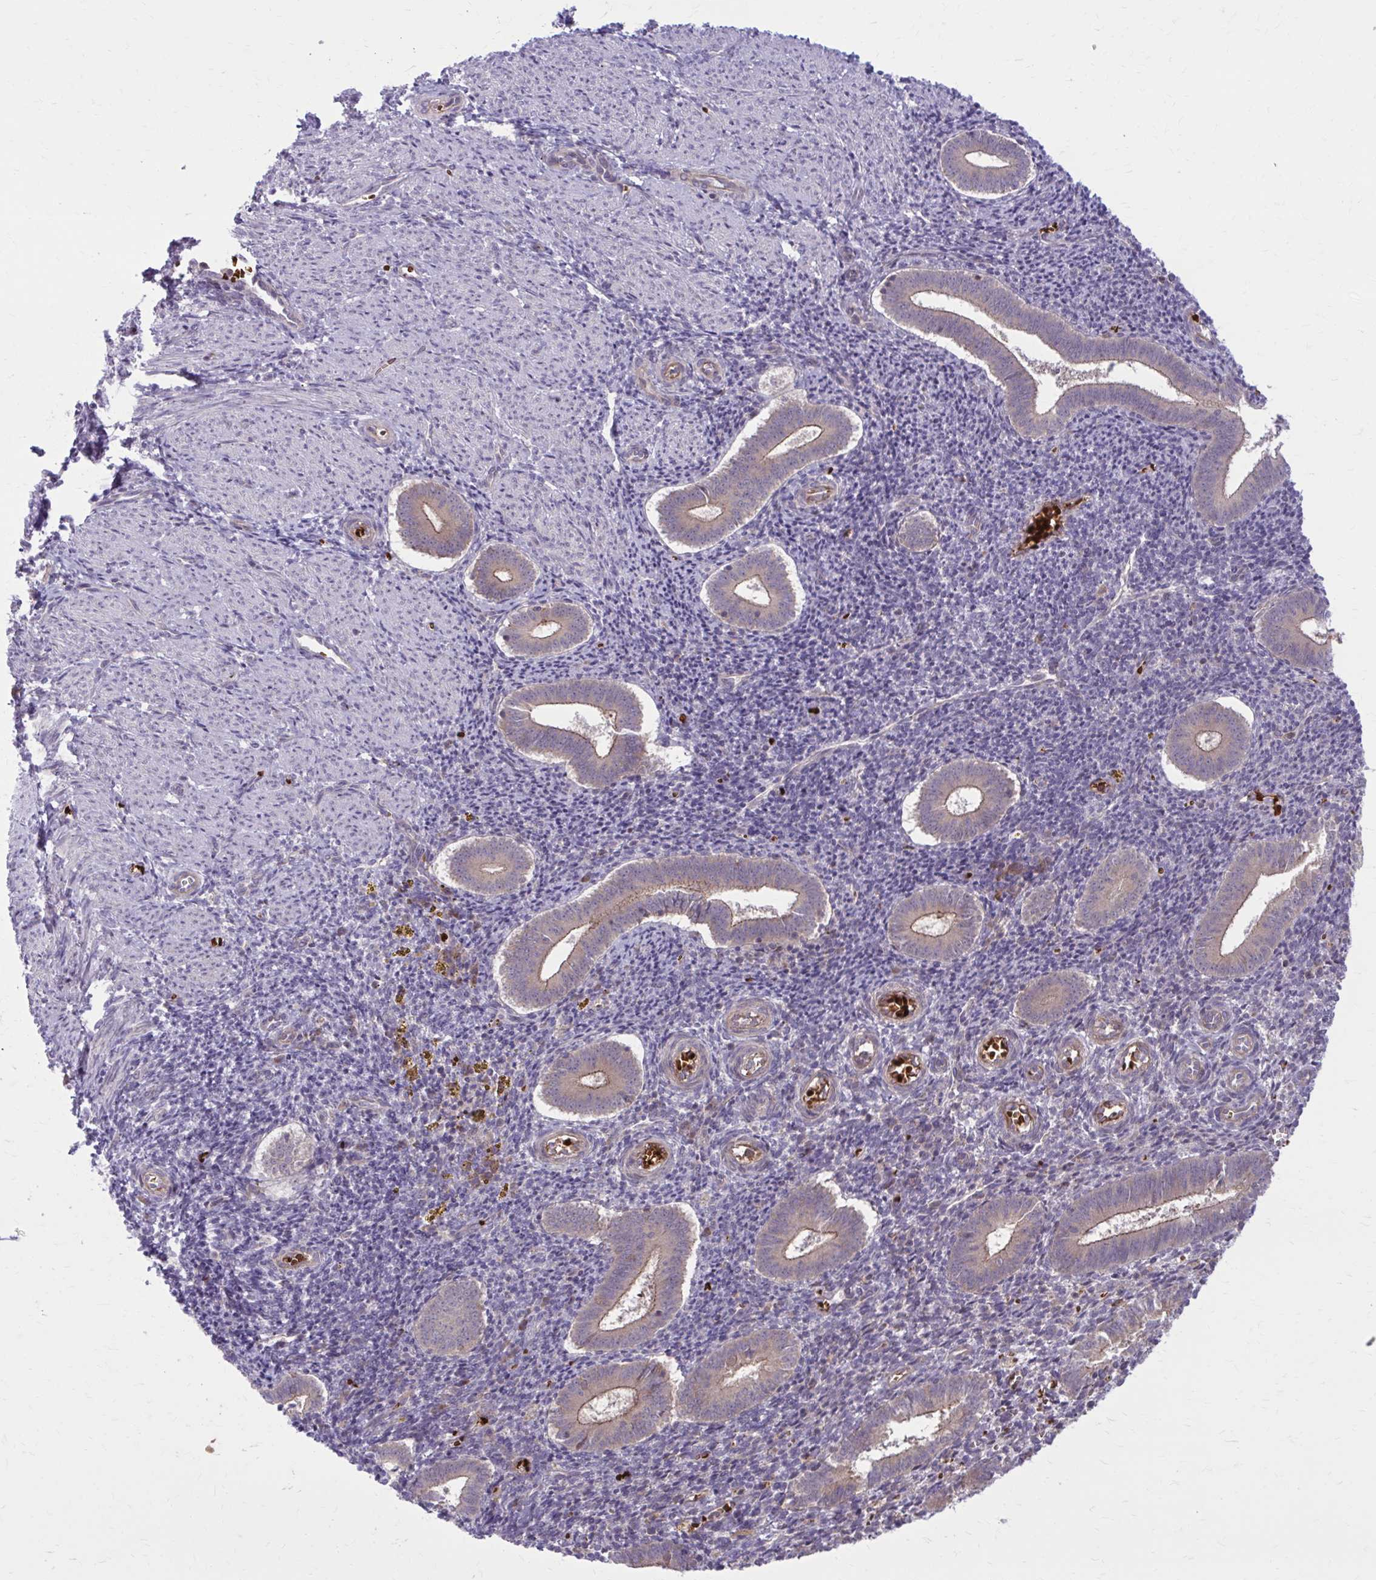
{"staining": {"intensity": "negative", "quantity": "none", "location": "none"}, "tissue": "endometrium", "cell_type": "Cells in endometrial stroma", "image_type": "normal", "snomed": [{"axis": "morphology", "description": "Normal tissue, NOS"}, {"axis": "topography", "description": "Endometrium"}], "caption": "This is an IHC micrograph of unremarkable human endometrium. There is no staining in cells in endometrial stroma.", "gene": "SNF8", "patient": {"sex": "female", "age": 25}}